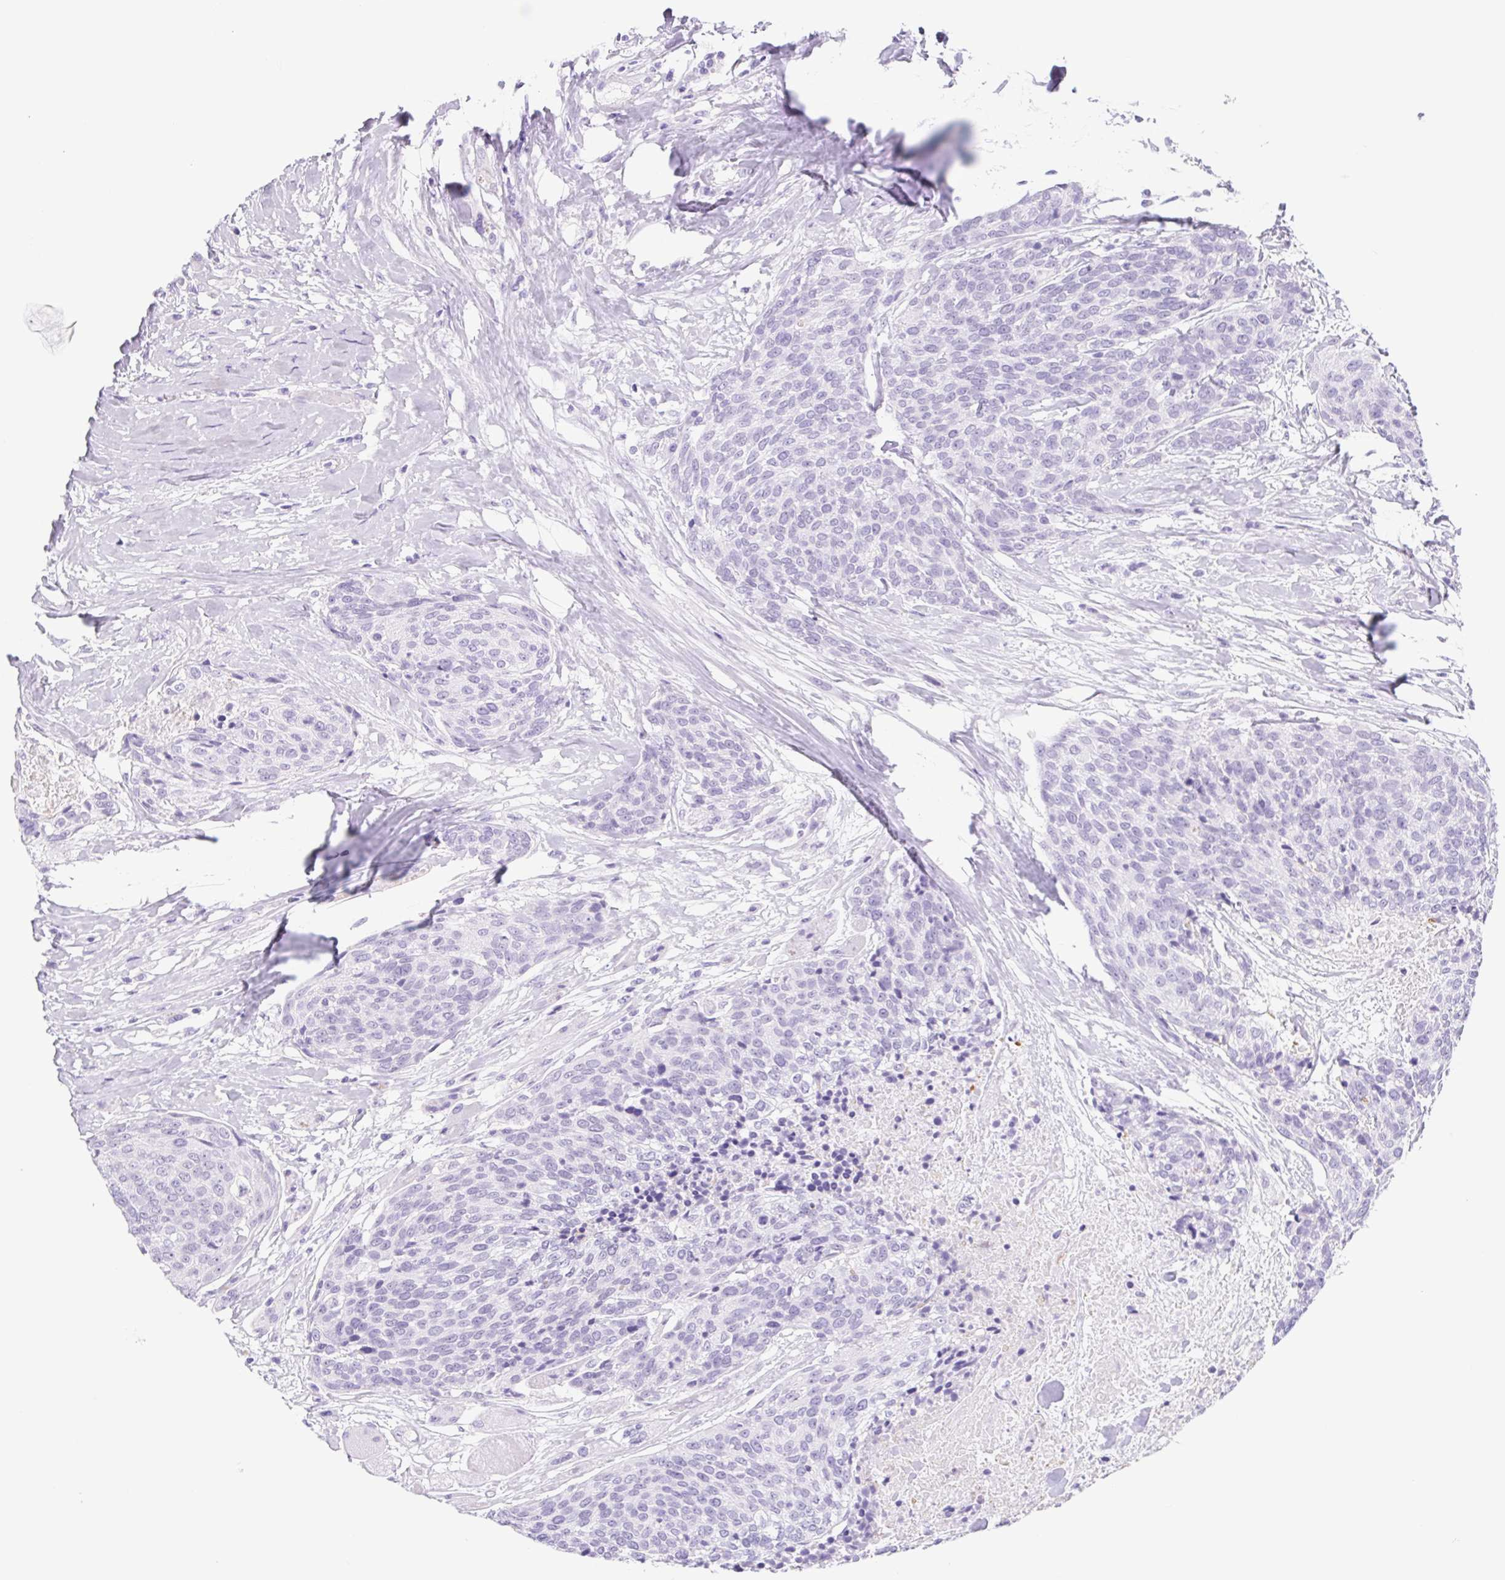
{"staining": {"intensity": "negative", "quantity": "none", "location": "none"}, "tissue": "head and neck cancer", "cell_type": "Tumor cells", "image_type": "cancer", "snomed": [{"axis": "morphology", "description": "Squamous cell carcinoma, NOS"}, {"axis": "topography", "description": "Oral tissue"}, {"axis": "topography", "description": "Head-Neck"}], "caption": "IHC of head and neck squamous cell carcinoma exhibits no positivity in tumor cells.", "gene": "CYP21A2", "patient": {"sex": "male", "age": 64}}